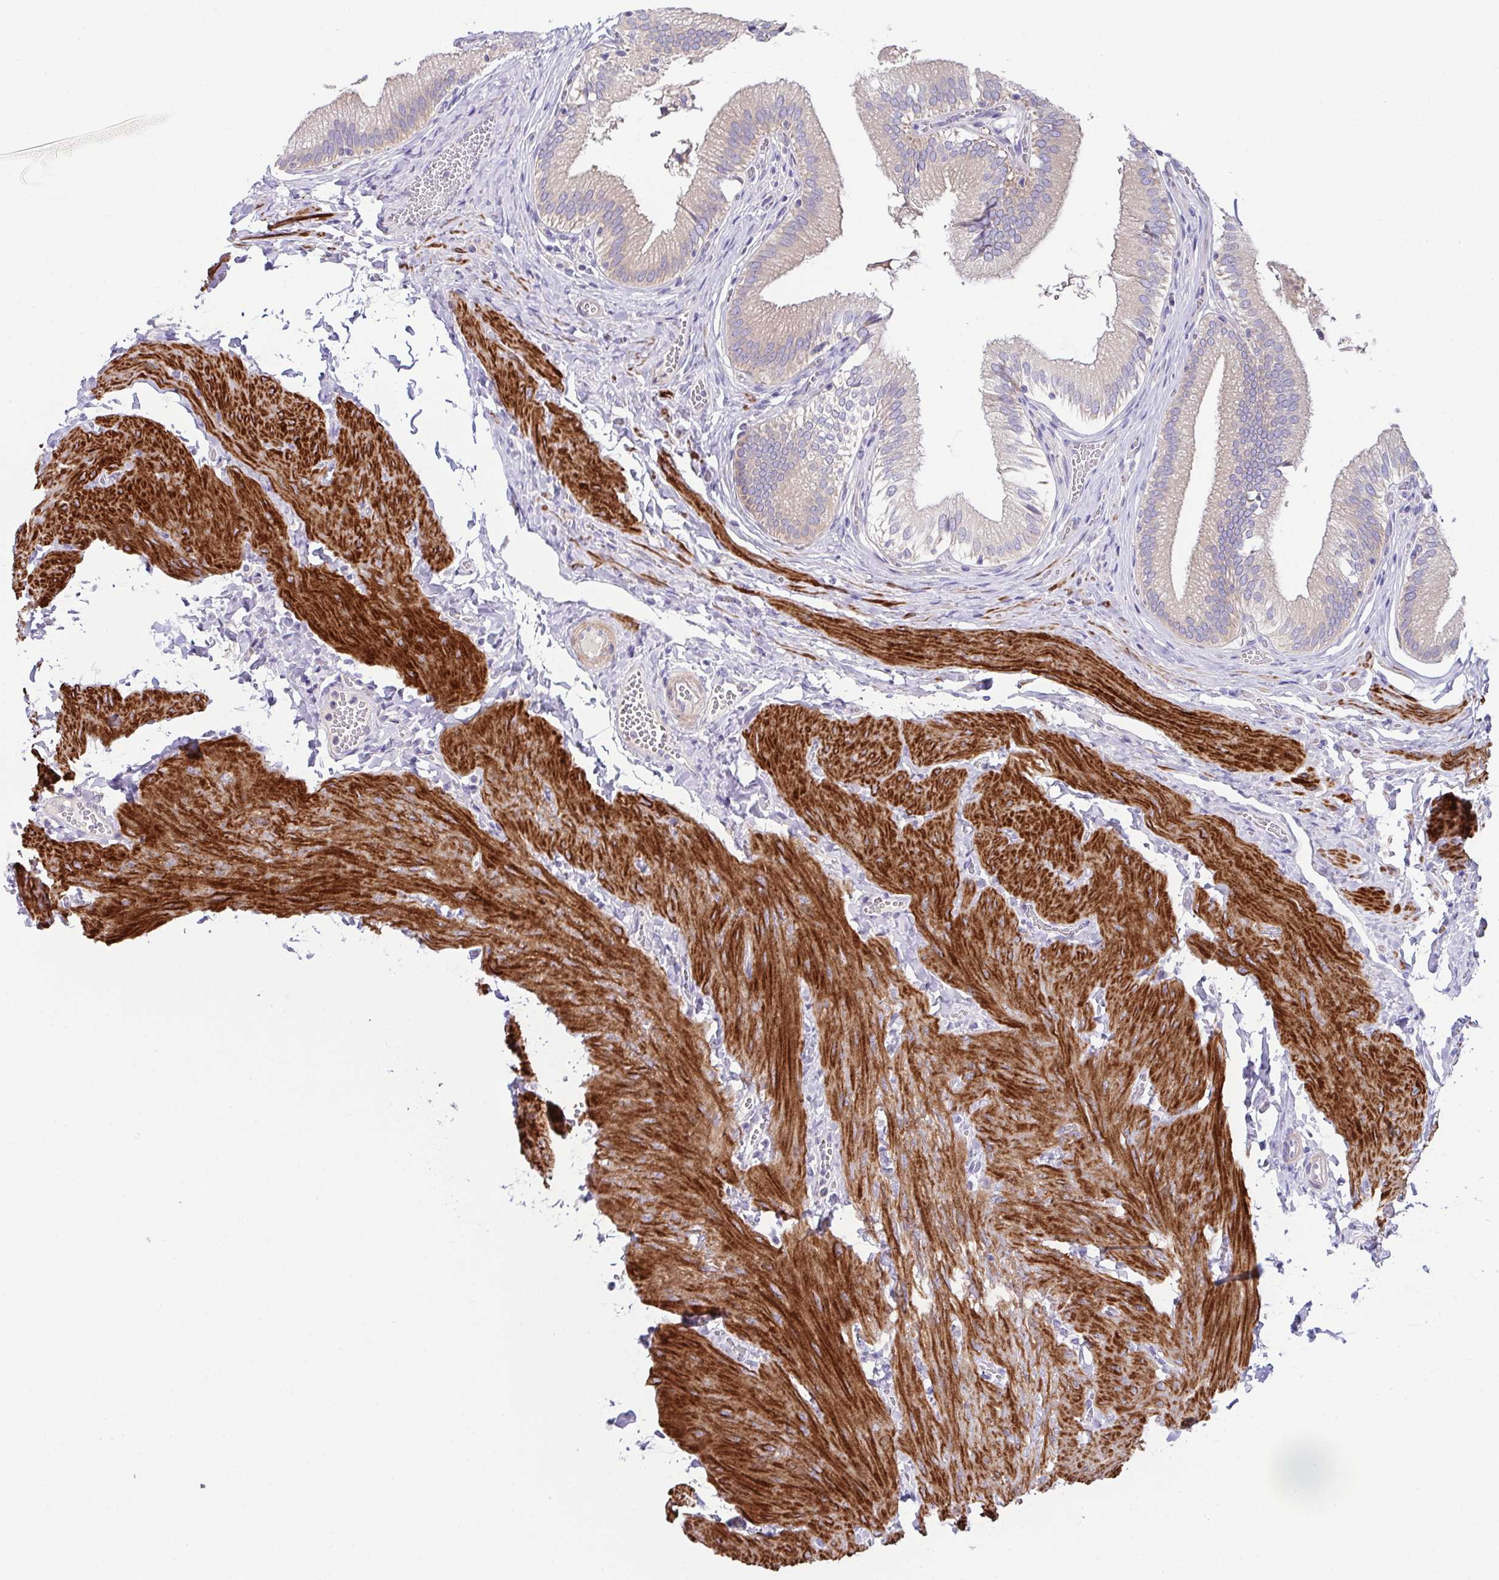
{"staining": {"intensity": "weak", "quantity": "25%-75%", "location": "cytoplasmic/membranous"}, "tissue": "gallbladder", "cell_type": "Glandular cells", "image_type": "normal", "snomed": [{"axis": "morphology", "description": "Normal tissue, NOS"}, {"axis": "topography", "description": "Gallbladder"}, {"axis": "topography", "description": "Peripheral nerve tissue"}], "caption": "Gallbladder was stained to show a protein in brown. There is low levels of weak cytoplasmic/membranous staining in about 25%-75% of glandular cells. The protein of interest is stained brown, and the nuclei are stained in blue (DAB IHC with brightfield microscopy, high magnification).", "gene": "CFAP97D1", "patient": {"sex": "male", "age": 17}}